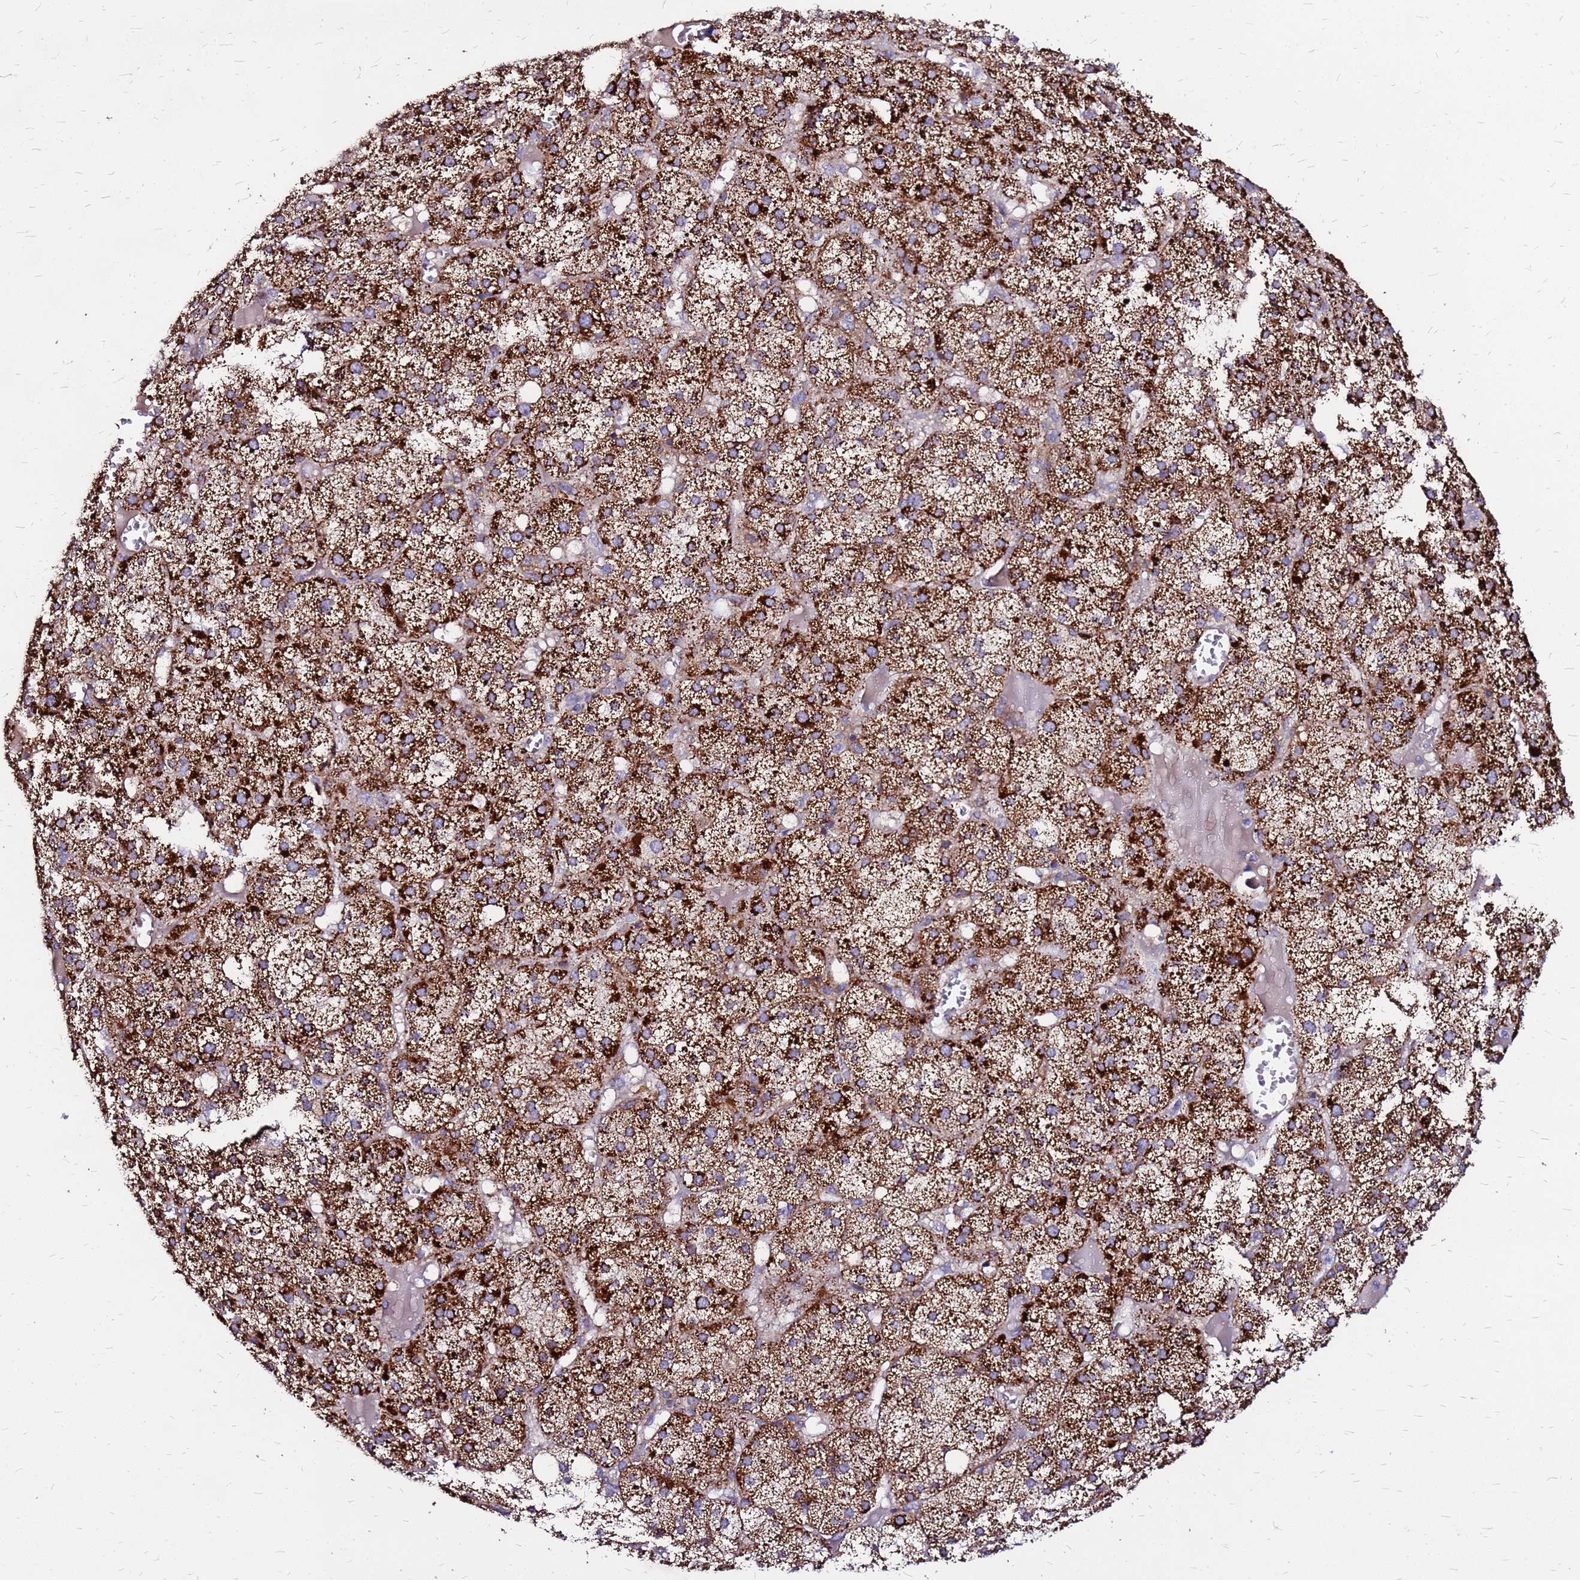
{"staining": {"intensity": "strong", "quantity": ">75%", "location": "cytoplasmic/membranous"}, "tissue": "adrenal gland", "cell_type": "Glandular cells", "image_type": "normal", "snomed": [{"axis": "morphology", "description": "Normal tissue, NOS"}, {"axis": "topography", "description": "Adrenal gland"}], "caption": "Brown immunohistochemical staining in benign adrenal gland exhibits strong cytoplasmic/membranous positivity in approximately >75% of glandular cells.", "gene": "ARHGEF35", "patient": {"sex": "female", "age": 61}}